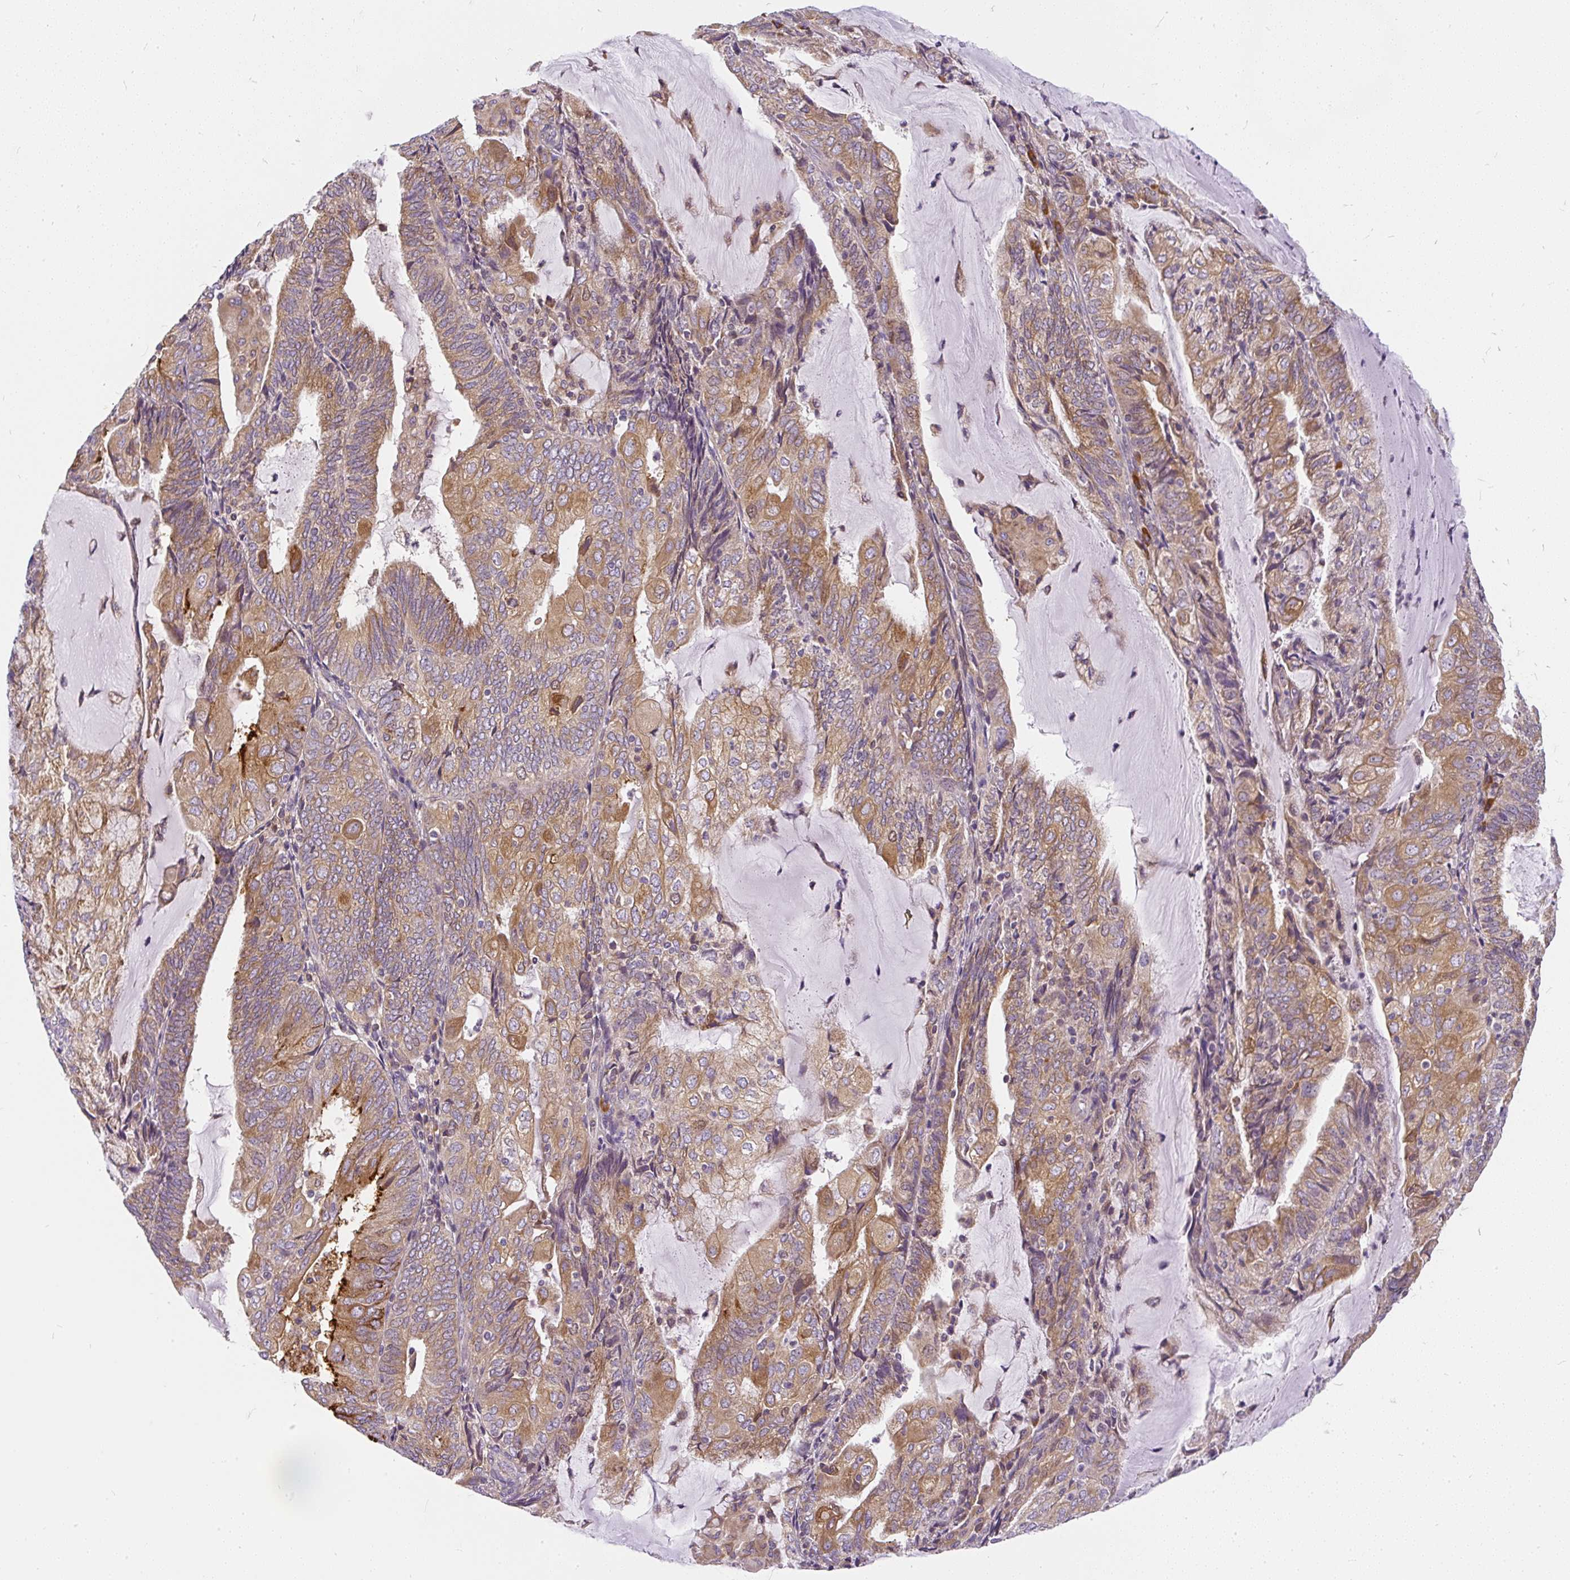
{"staining": {"intensity": "moderate", "quantity": ">75%", "location": "cytoplasmic/membranous"}, "tissue": "endometrial cancer", "cell_type": "Tumor cells", "image_type": "cancer", "snomed": [{"axis": "morphology", "description": "Adenocarcinoma, NOS"}, {"axis": "topography", "description": "Endometrium"}], "caption": "A medium amount of moderate cytoplasmic/membranous staining is appreciated in about >75% of tumor cells in endometrial cancer (adenocarcinoma) tissue.", "gene": "CYP20A1", "patient": {"sex": "female", "age": 81}}